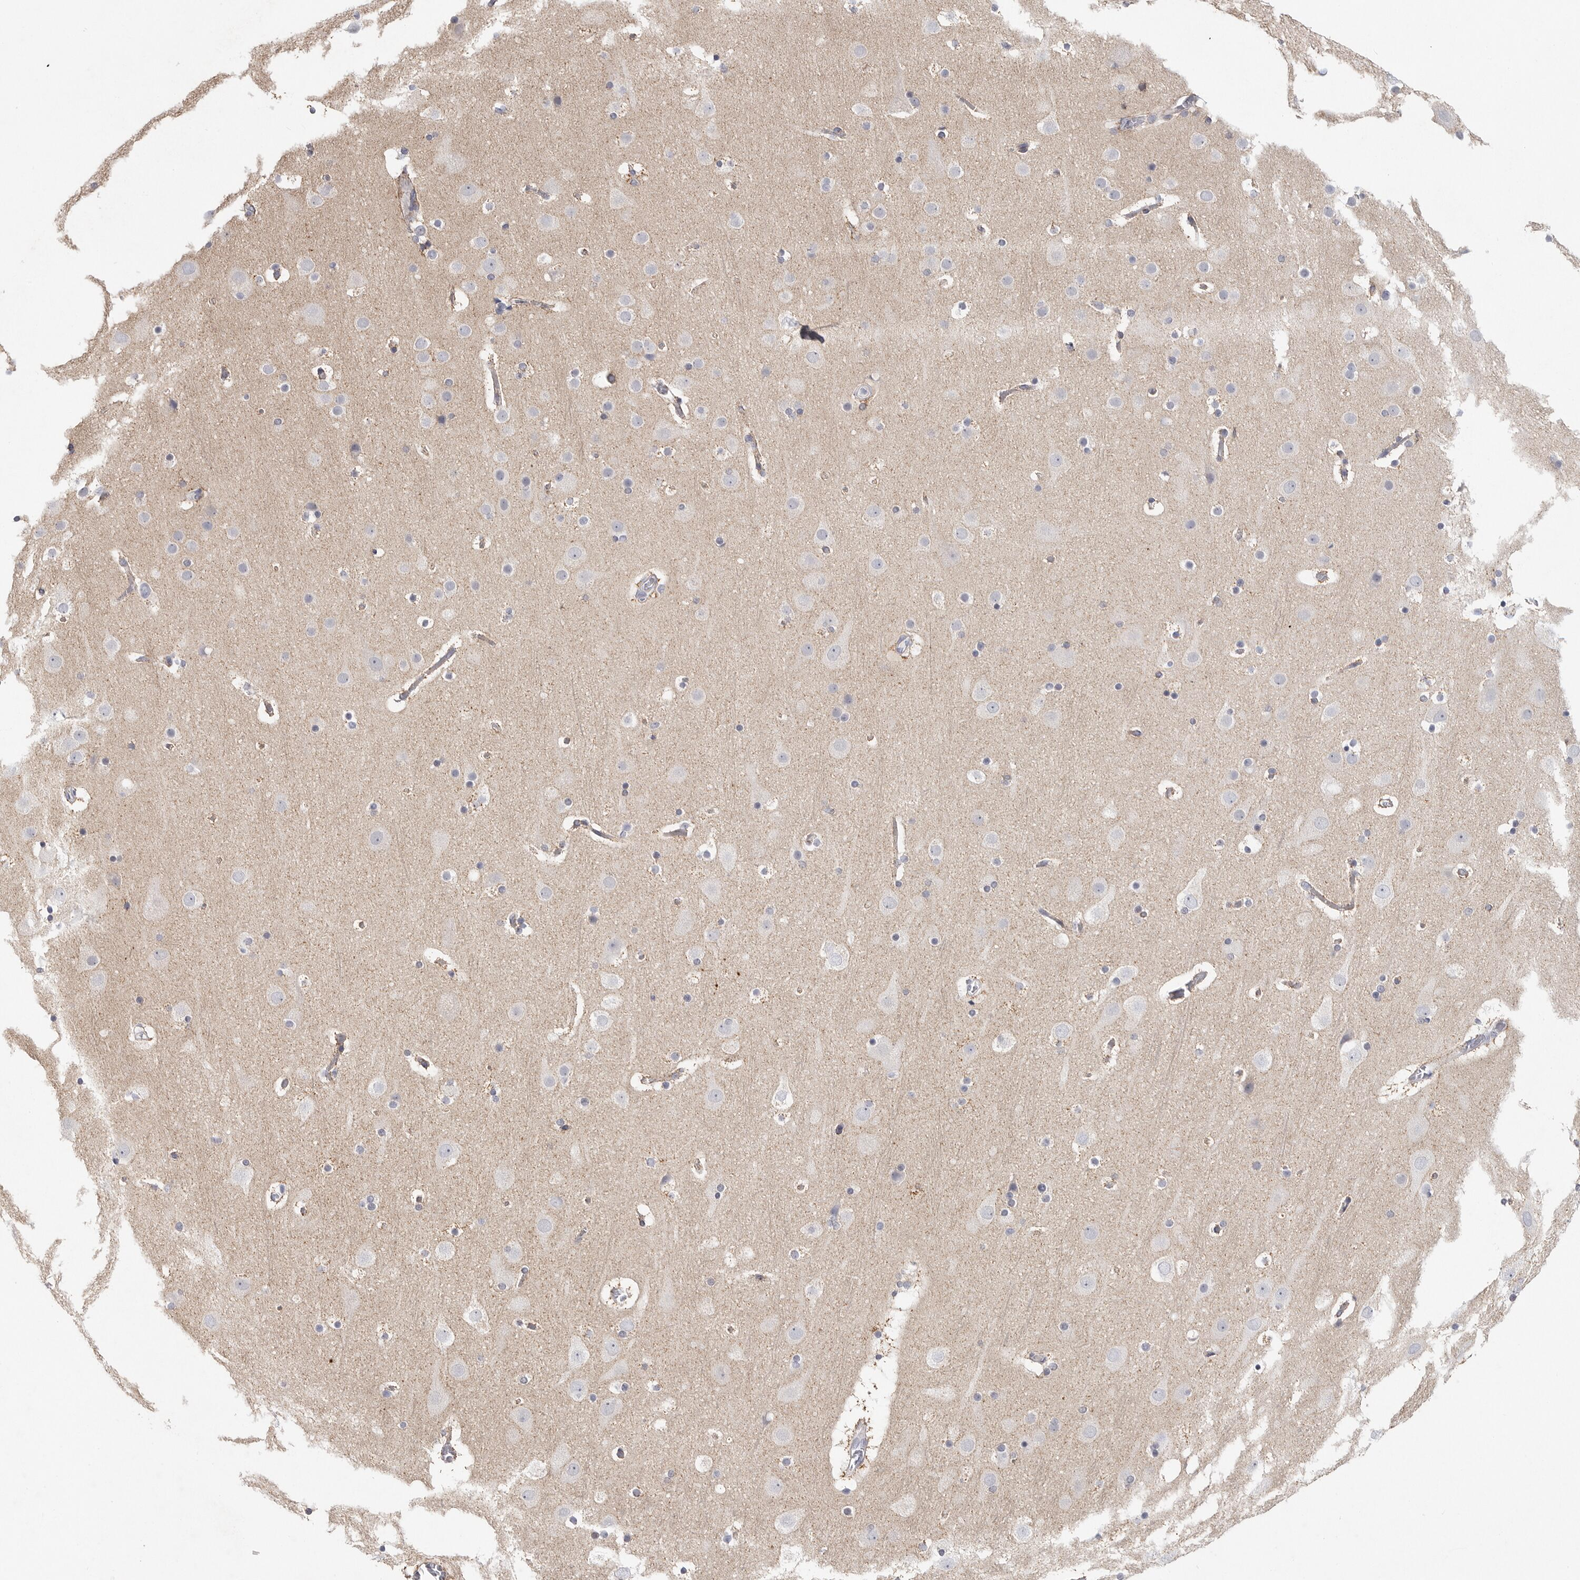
{"staining": {"intensity": "negative", "quantity": "none", "location": "none"}, "tissue": "cerebral cortex", "cell_type": "Endothelial cells", "image_type": "normal", "snomed": [{"axis": "morphology", "description": "Normal tissue, NOS"}, {"axis": "topography", "description": "Cerebral cortex"}], "caption": "Unremarkable cerebral cortex was stained to show a protein in brown. There is no significant staining in endothelial cells. Brightfield microscopy of immunohistochemistry stained with DAB (brown) and hematoxylin (blue), captured at high magnification.", "gene": "ELP3", "patient": {"sex": "male", "age": 57}}